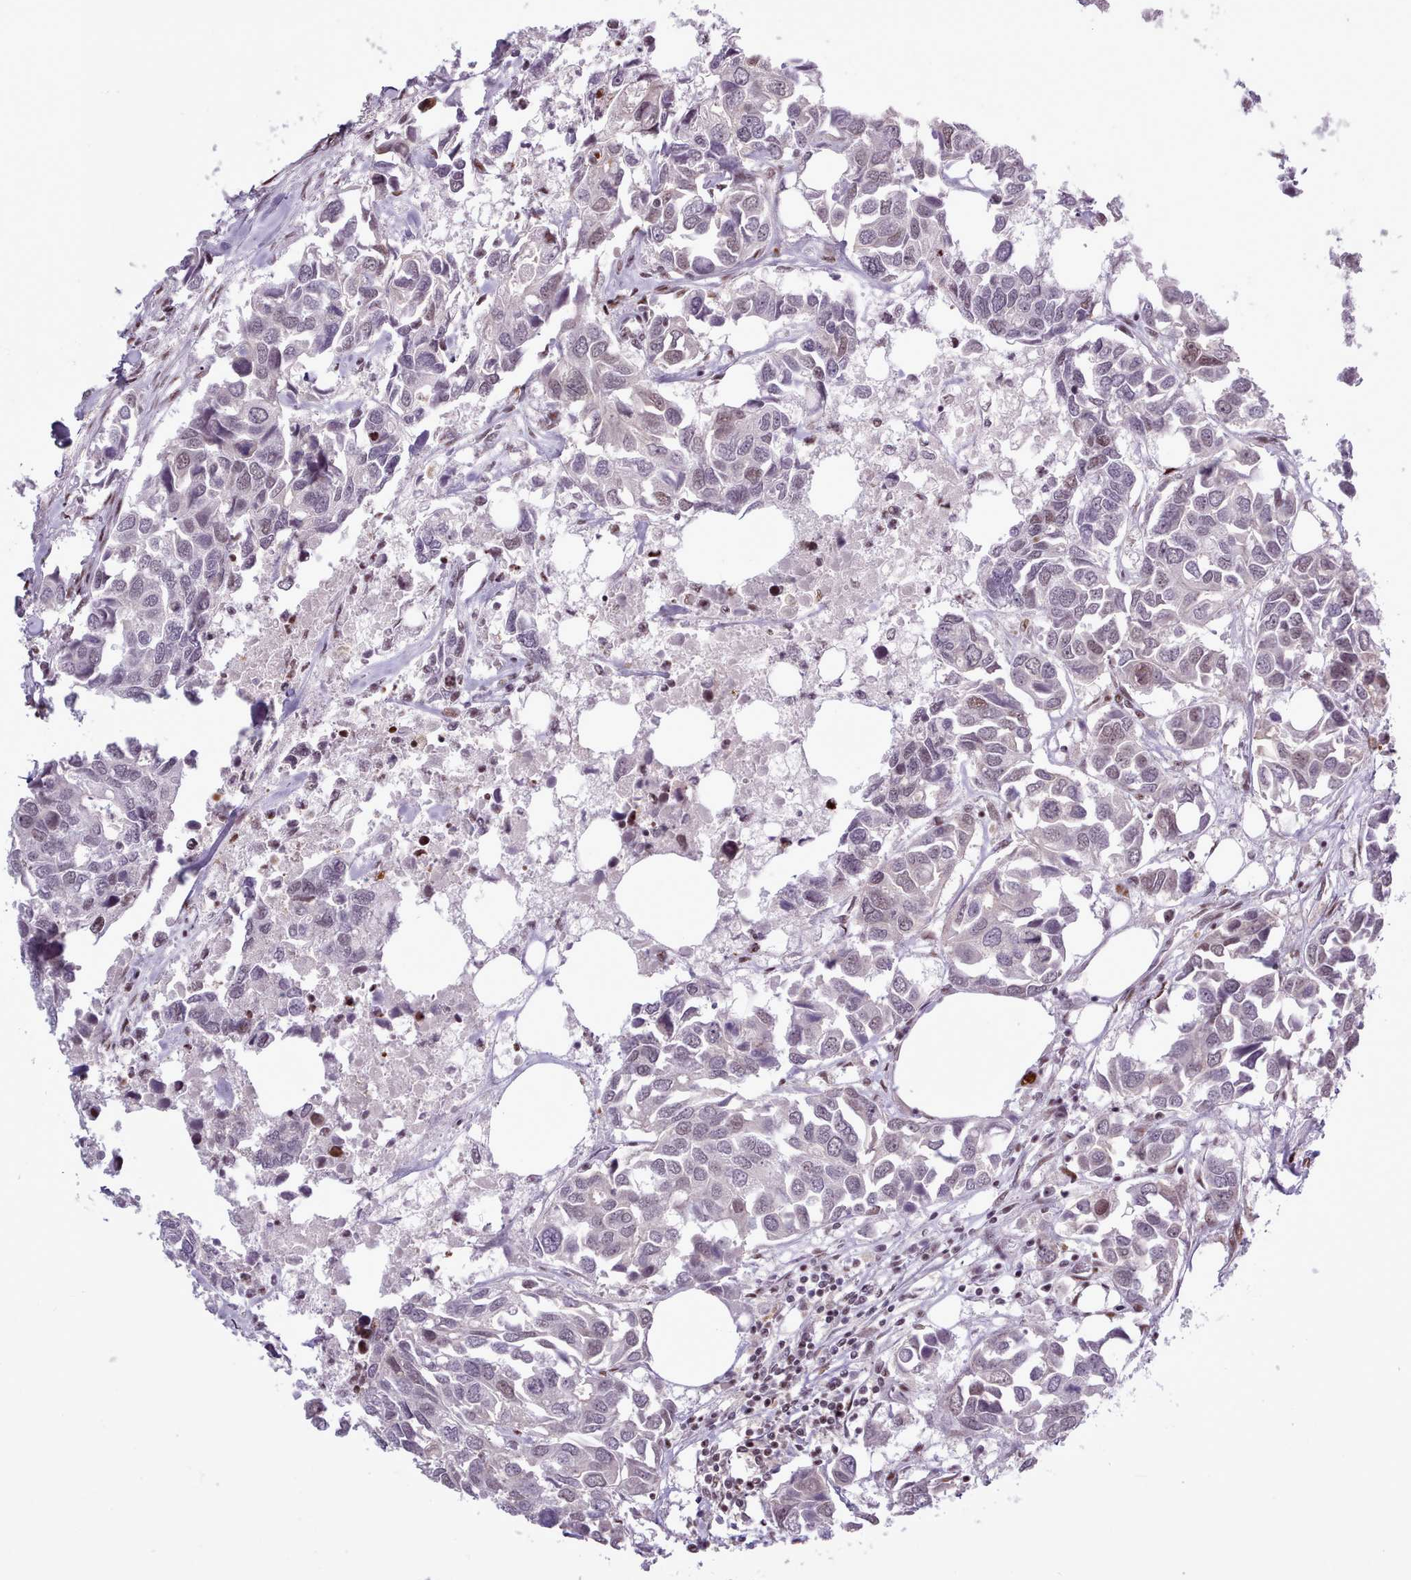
{"staining": {"intensity": "weak", "quantity": "<25%", "location": "nuclear"}, "tissue": "breast cancer", "cell_type": "Tumor cells", "image_type": "cancer", "snomed": [{"axis": "morphology", "description": "Duct carcinoma"}, {"axis": "topography", "description": "Breast"}], "caption": "The immunohistochemistry (IHC) micrograph has no significant positivity in tumor cells of invasive ductal carcinoma (breast) tissue. The staining was performed using DAB (3,3'-diaminobenzidine) to visualize the protein expression in brown, while the nuclei were stained in blue with hematoxylin (Magnification: 20x).", "gene": "SRSF4", "patient": {"sex": "female", "age": 83}}